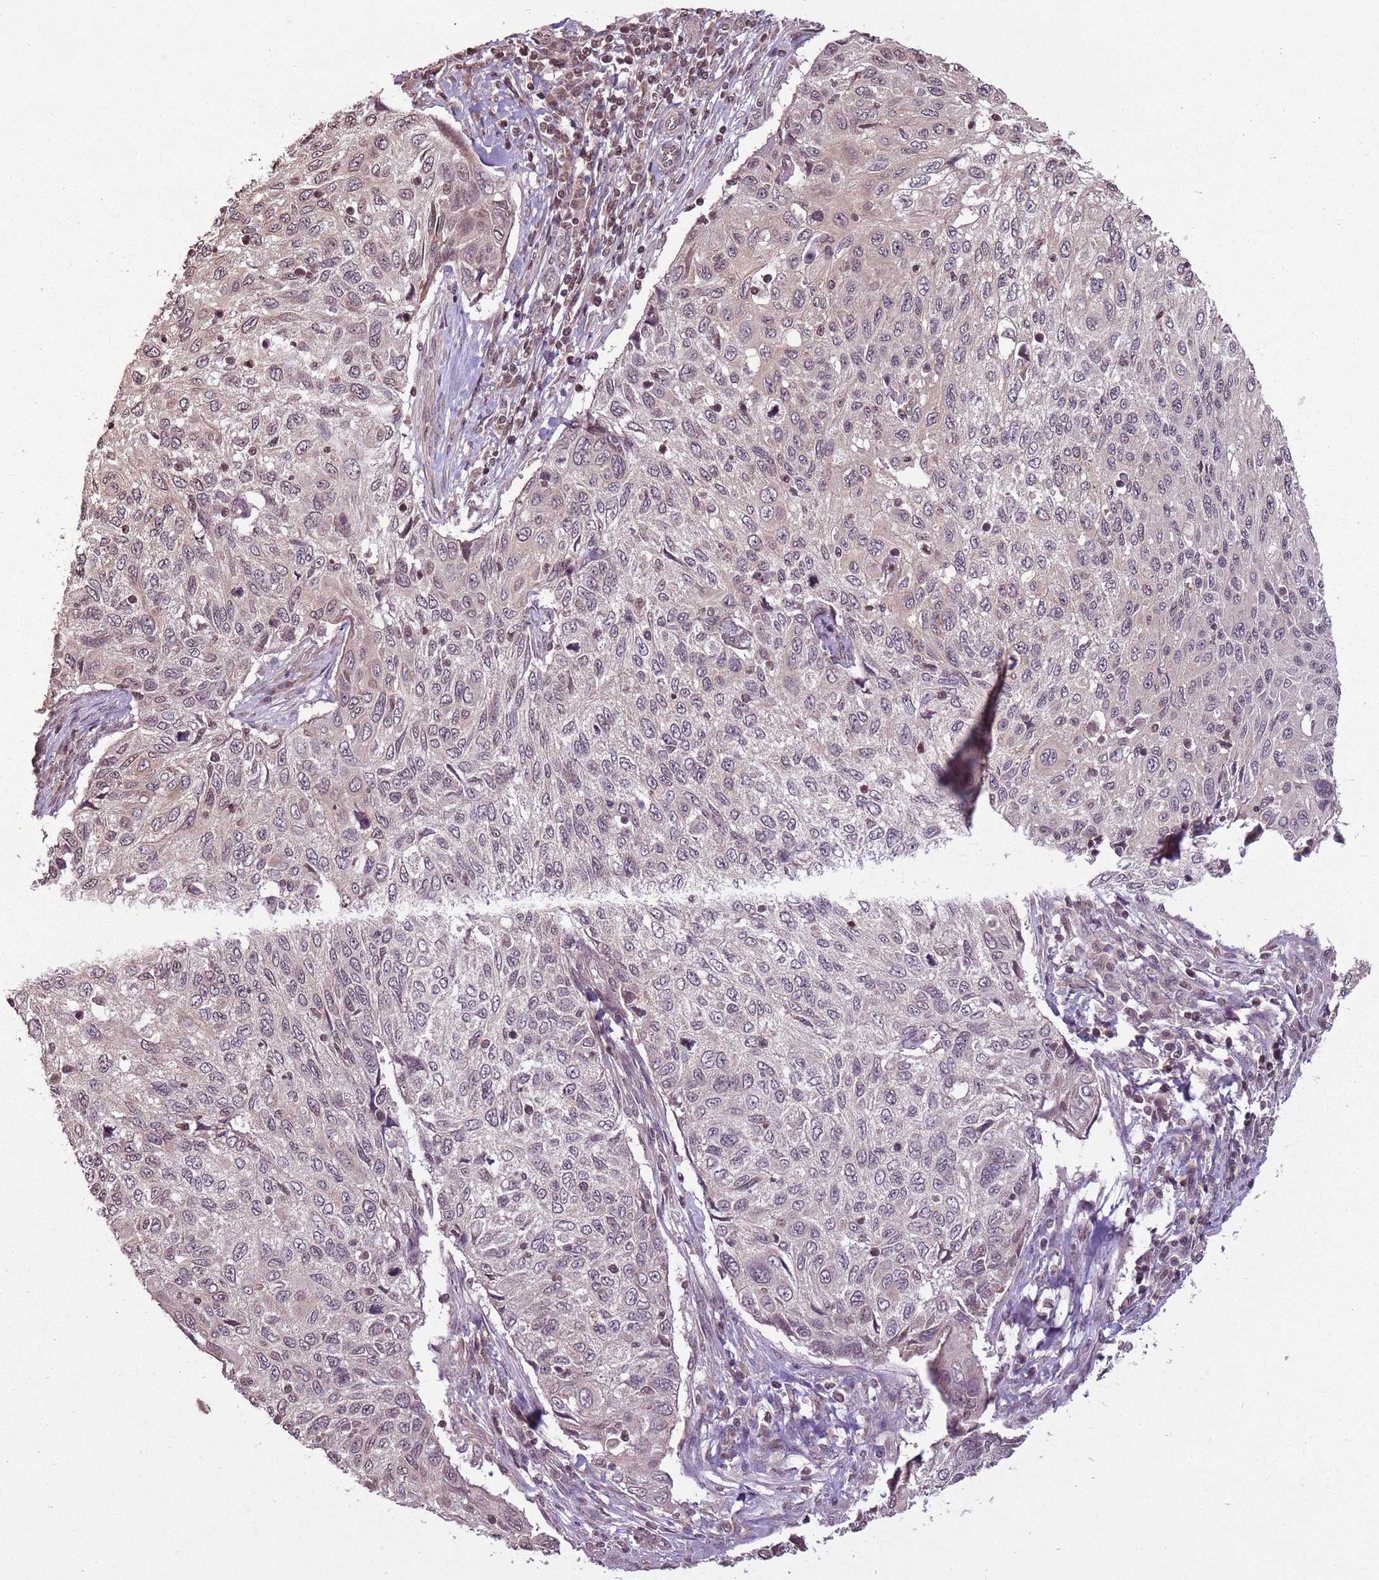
{"staining": {"intensity": "weak", "quantity": "<25%", "location": "nuclear"}, "tissue": "cervical cancer", "cell_type": "Tumor cells", "image_type": "cancer", "snomed": [{"axis": "morphology", "description": "Squamous cell carcinoma, NOS"}, {"axis": "topography", "description": "Cervix"}], "caption": "This is an IHC image of human cervical squamous cell carcinoma. There is no expression in tumor cells.", "gene": "CAPN9", "patient": {"sex": "female", "age": 70}}